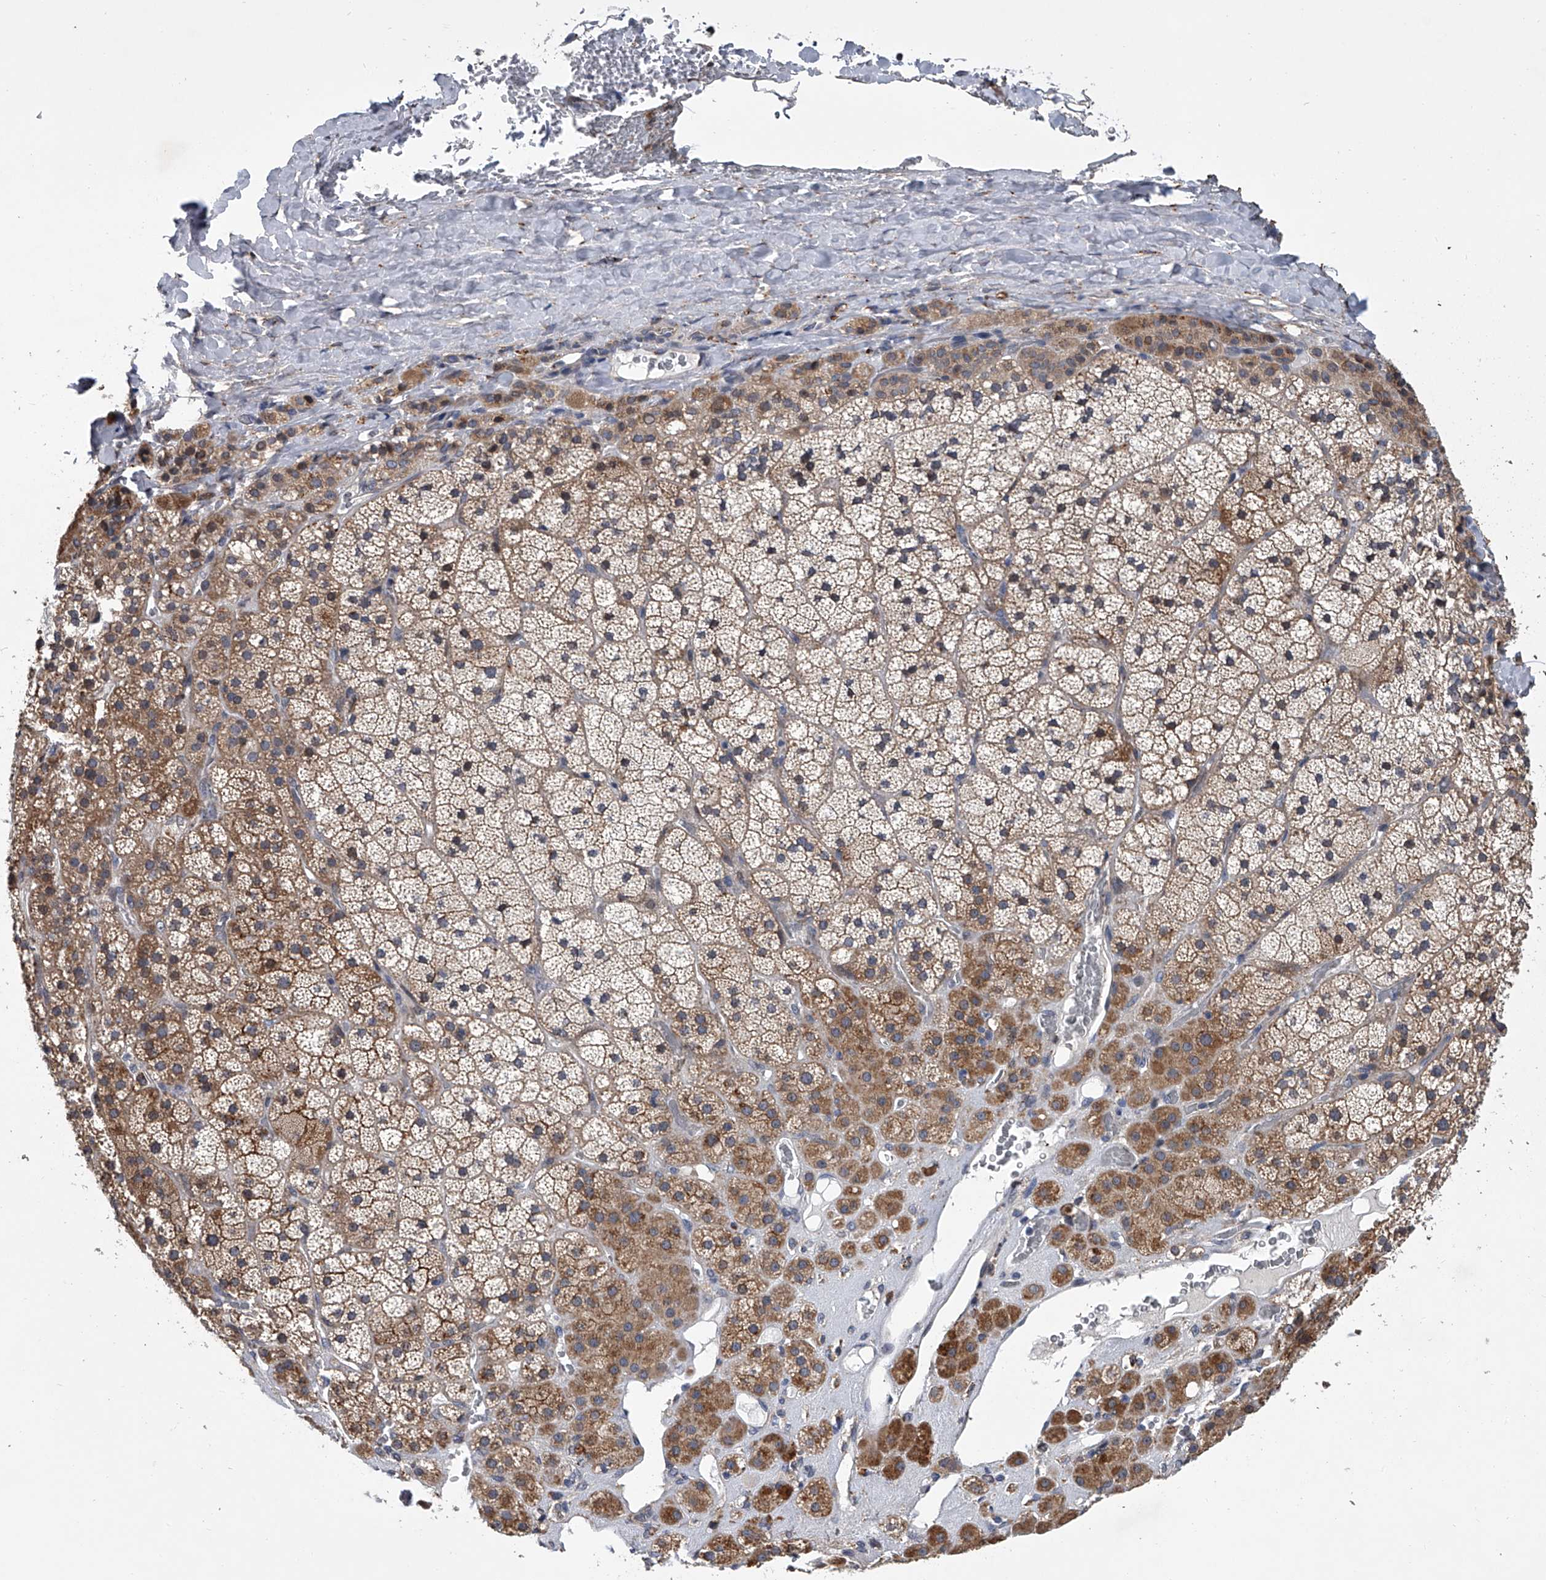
{"staining": {"intensity": "strong", "quantity": "25%-75%", "location": "cytoplasmic/membranous"}, "tissue": "adrenal gland", "cell_type": "Glandular cells", "image_type": "normal", "snomed": [{"axis": "morphology", "description": "Normal tissue, NOS"}, {"axis": "topography", "description": "Adrenal gland"}], "caption": "Normal adrenal gland was stained to show a protein in brown. There is high levels of strong cytoplasmic/membranous positivity in about 25%-75% of glandular cells. (Stains: DAB (3,3'-diaminobenzidine) in brown, nuclei in blue, Microscopy: brightfield microscopy at high magnification).", "gene": "TRIM8", "patient": {"sex": "male", "age": 57}}